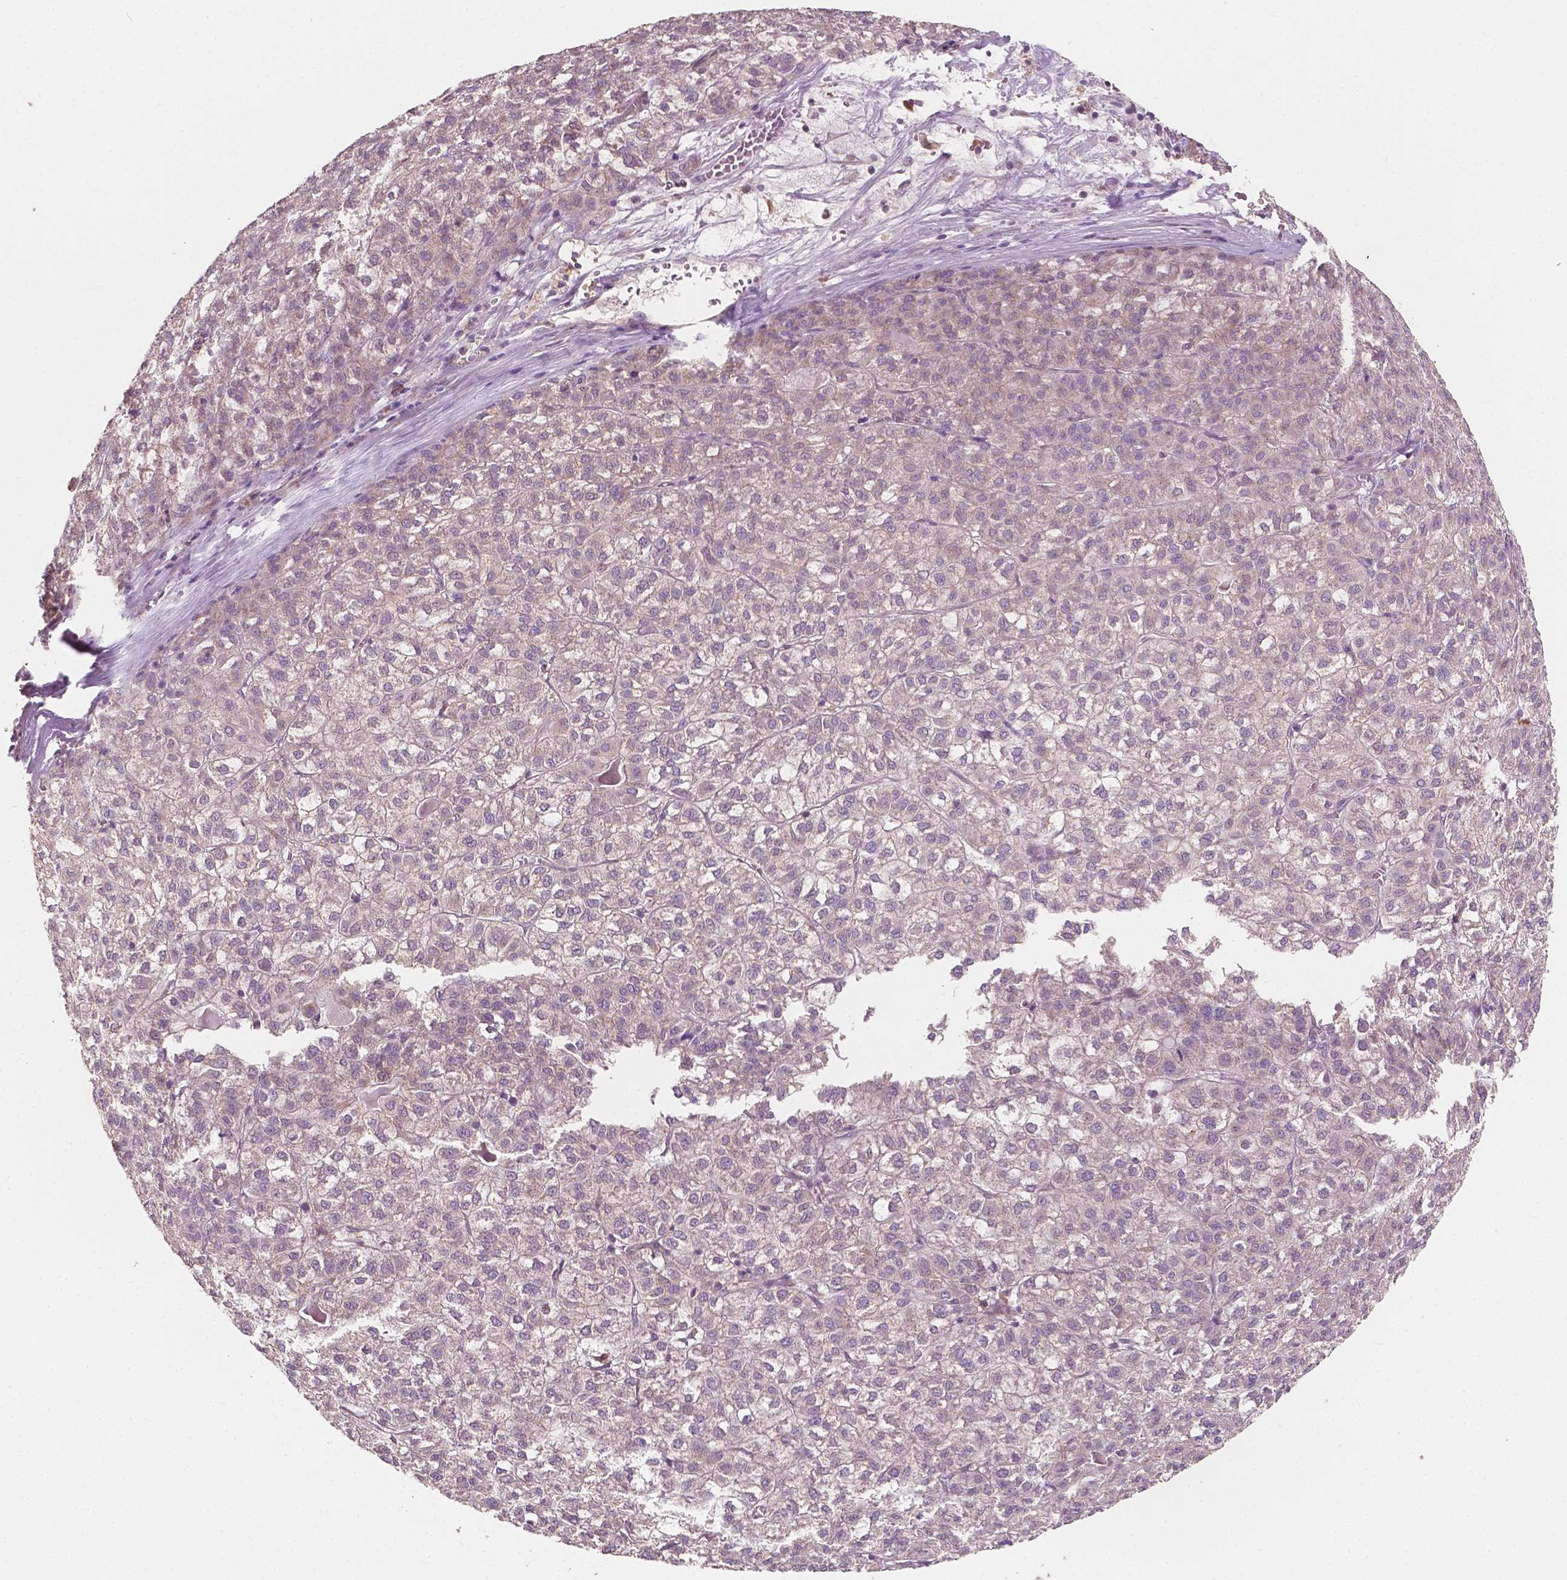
{"staining": {"intensity": "weak", "quantity": "<25%", "location": "cytoplasmic/membranous"}, "tissue": "liver cancer", "cell_type": "Tumor cells", "image_type": "cancer", "snomed": [{"axis": "morphology", "description": "Carcinoma, Hepatocellular, NOS"}, {"axis": "topography", "description": "Liver"}], "caption": "This is an immunohistochemistry (IHC) micrograph of human liver hepatocellular carcinoma. There is no positivity in tumor cells.", "gene": "EBAG9", "patient": {"sex": "female", "age": 43}}